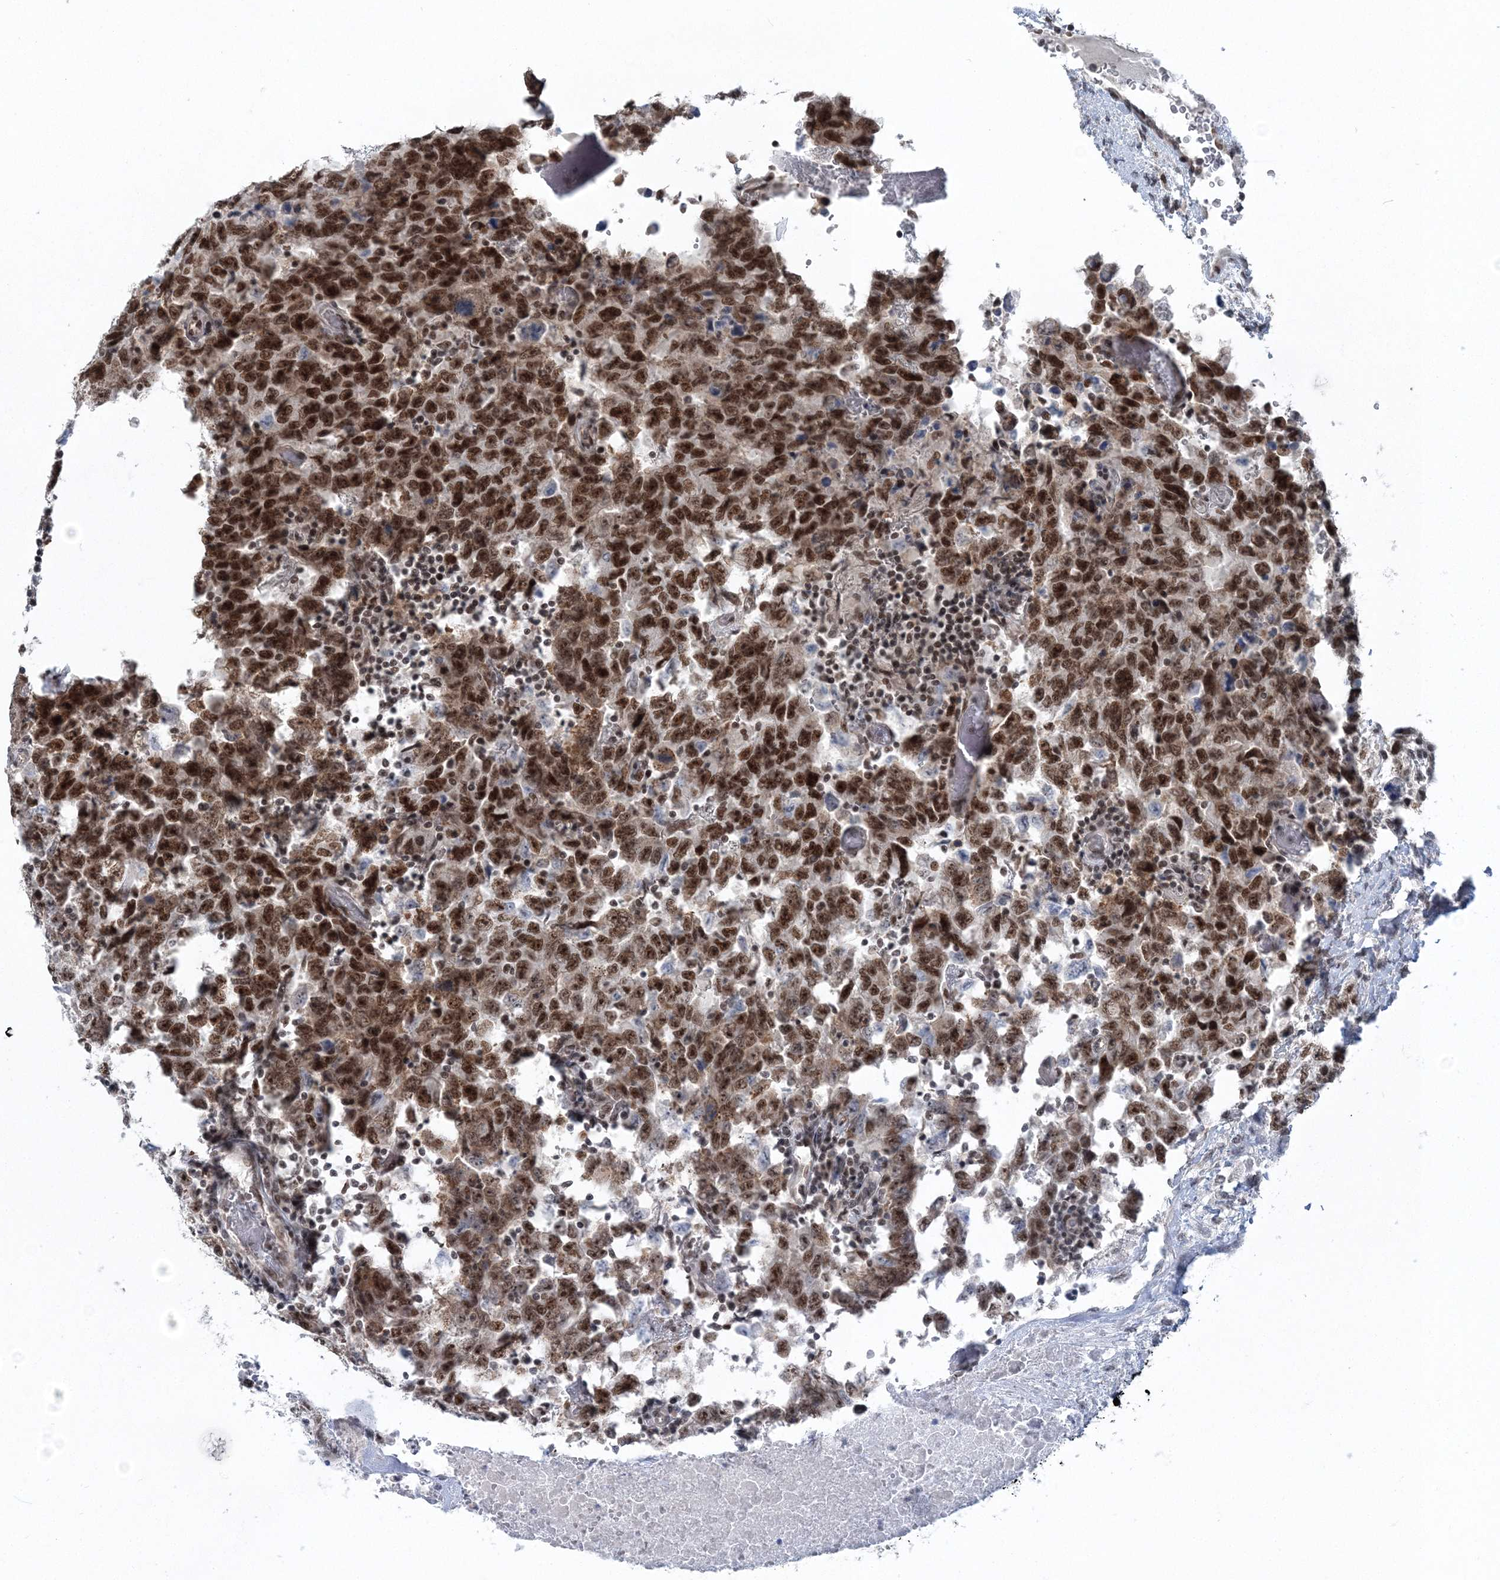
{"staining": {"intensity": "moderate", "quantity": ">75%", "location": "nuclear"}, "tissue": "testis cancer", "cell_type": "Tumor cells", "image_type": "cancer", "snomed": [{"axis": "morphology", "description": "Carcinoma, Embryonal, NOS"}, {"axis": "topography", "description": "Testis"}], "caption": "Moderate nuclear protein expression is identified in about >75% of tumor cells in embryonal carcinoma (testis).", "gene": "PDS5A", "patient": {"sex": "male", "age": 26}}